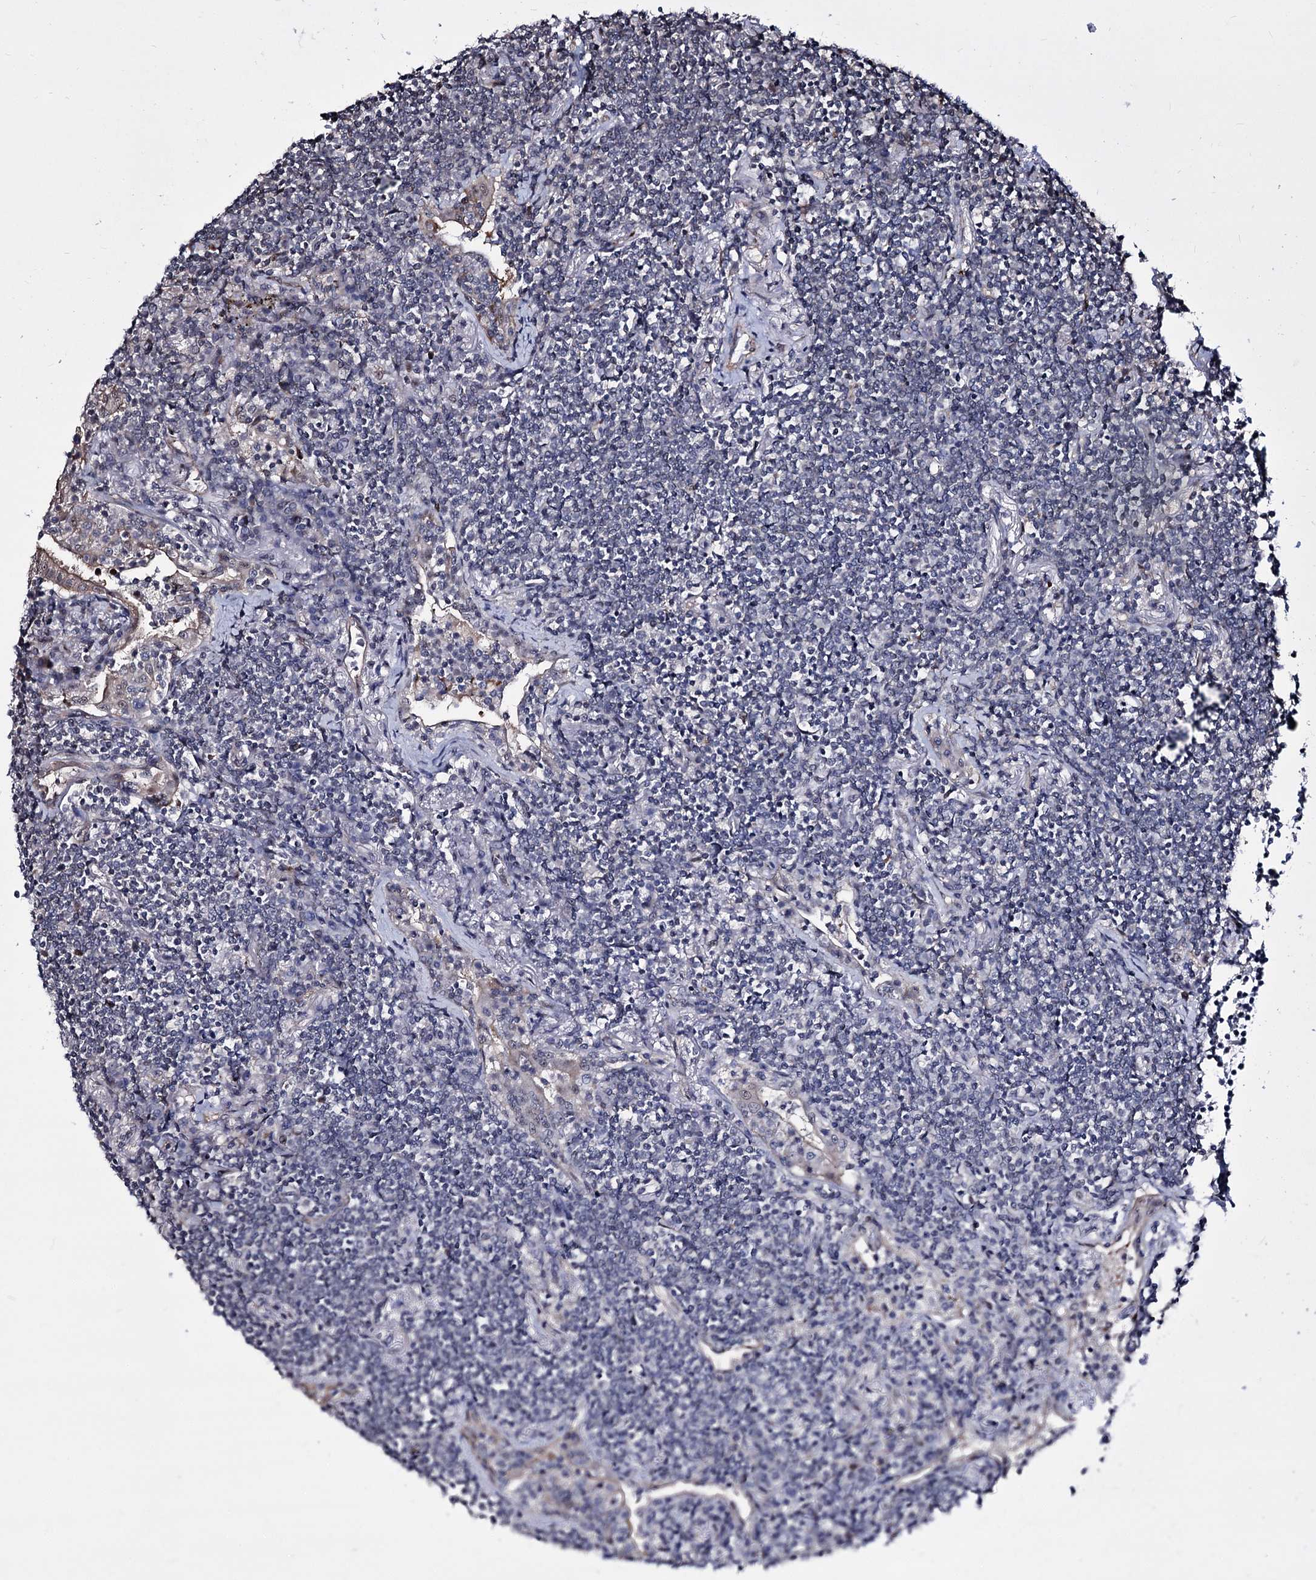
{"staining": {"intensity": "moderate", "quantity": "25%-75%", "location": "nuclear"}, "tissue": "lymphoma", "cell_type": "Tumor cells", "image_type": "cancer", "snomed": [{"axis": "morphology", "description": "Malignant lymphoma, non-Hodgkin's type, Low grade"}, {"axis": "topography", "description": "Lung"}], "caption": "Immunohistochemistry (IHC) image of neoplastic tissue: lymphoma stained using IHC exhibits medium levels of moderate protein expression localized specifically in the nuclear of tumor cells, appearing as a nuclear brown color.", "gene": "CHMP7", "patient": {"sex": "female", "age": 71}}